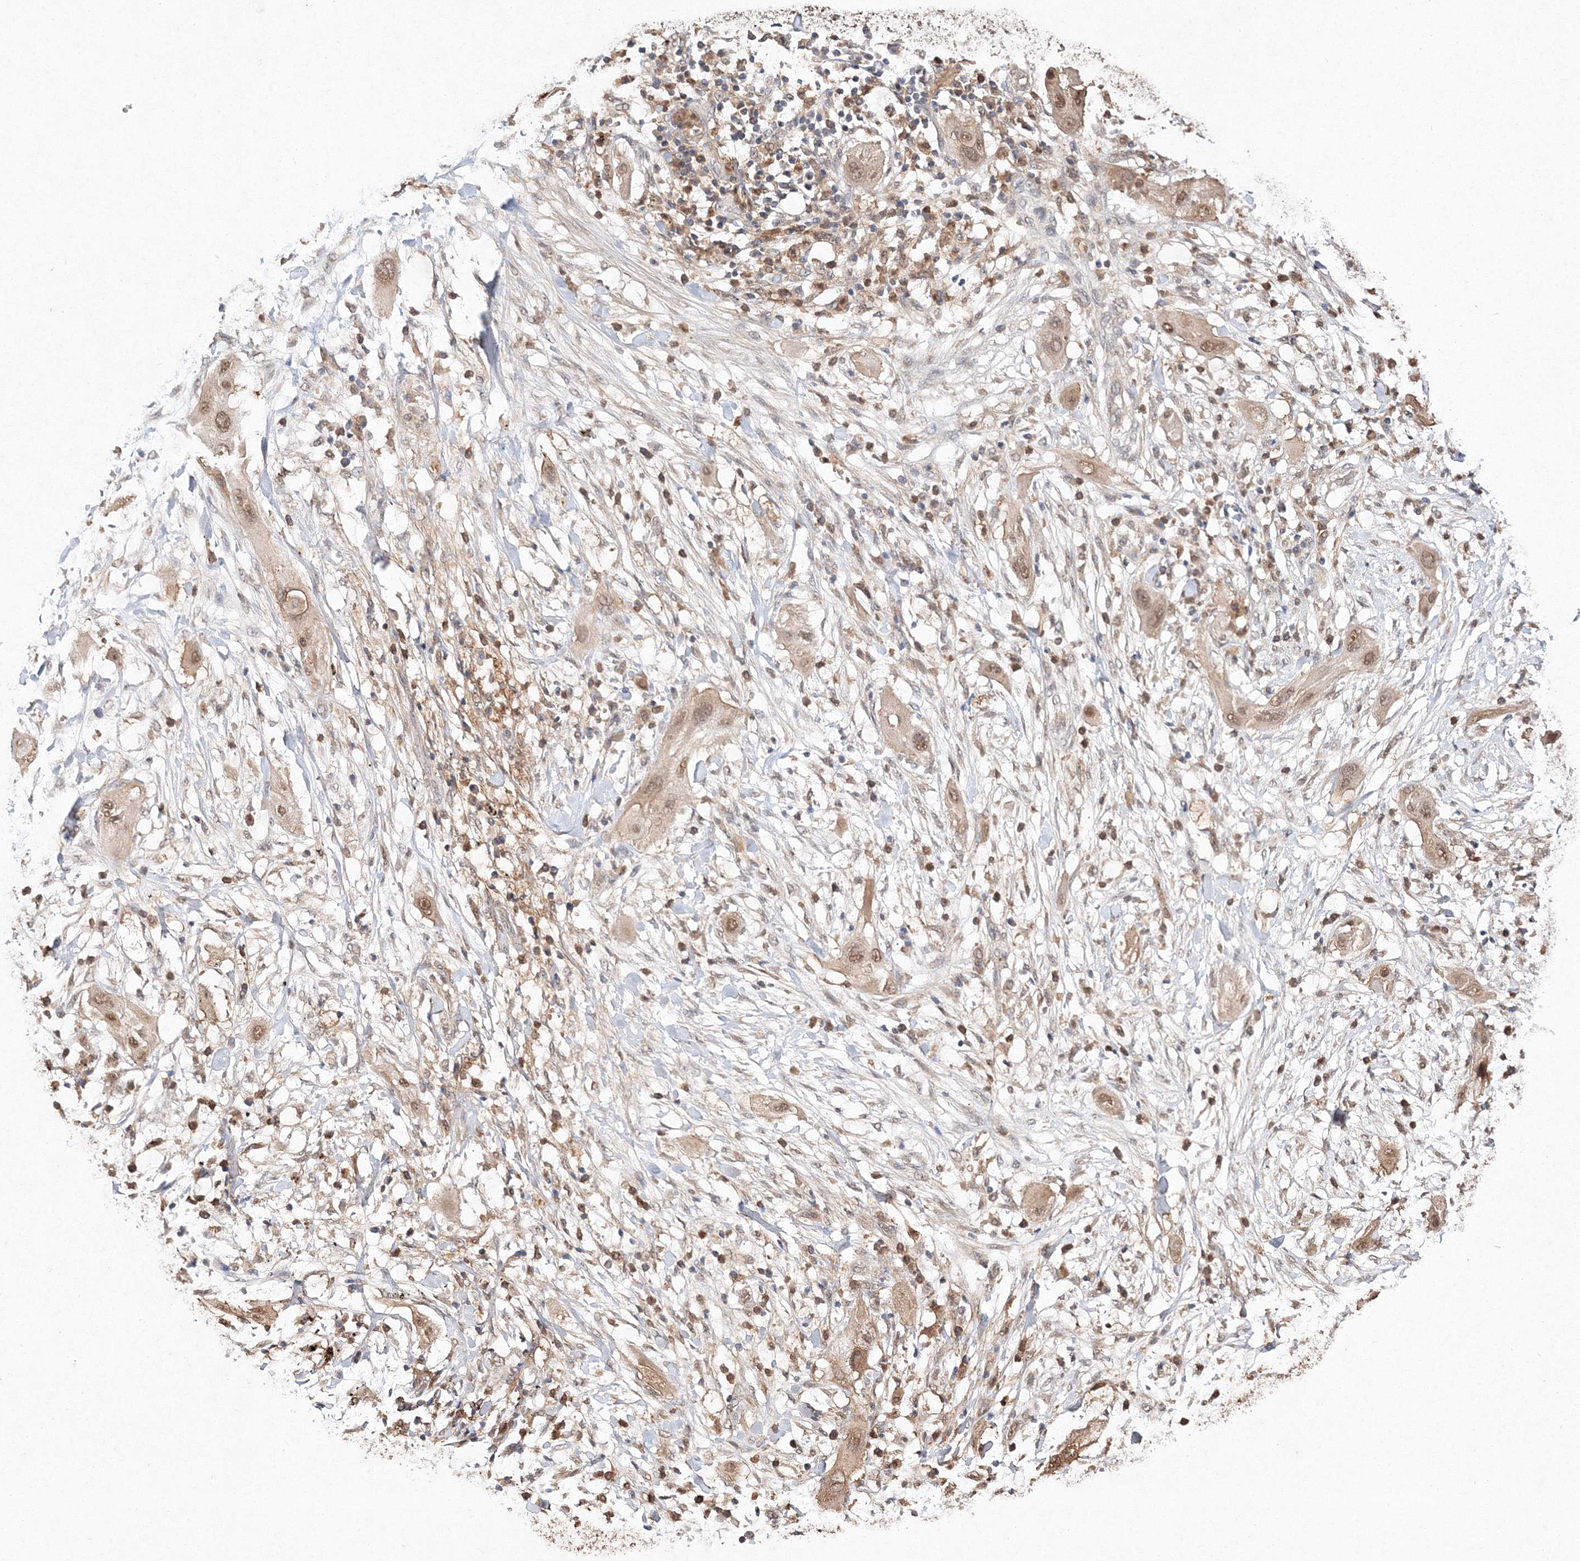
{"staining": {"intensity": "moderate", "quantity": ">75%", "location": "nuclear"}, "tissue": "lung cancer", "cell_type": "Tumor cells", "image_type": "cancer", "snomed": [{"axis": "morphology", "description": "Squamous cell carcinoma, NOS"}, {"axis": "topography", "description": "Lung"}], "caption": "Immunohistochemical staining of lung cancer (squamous cell carcinoma) shows moderate nuclear protein expression in about >75% of tumor cells.", "gene": "S100A11", "patient": {"sex": "female", "age": 47}}